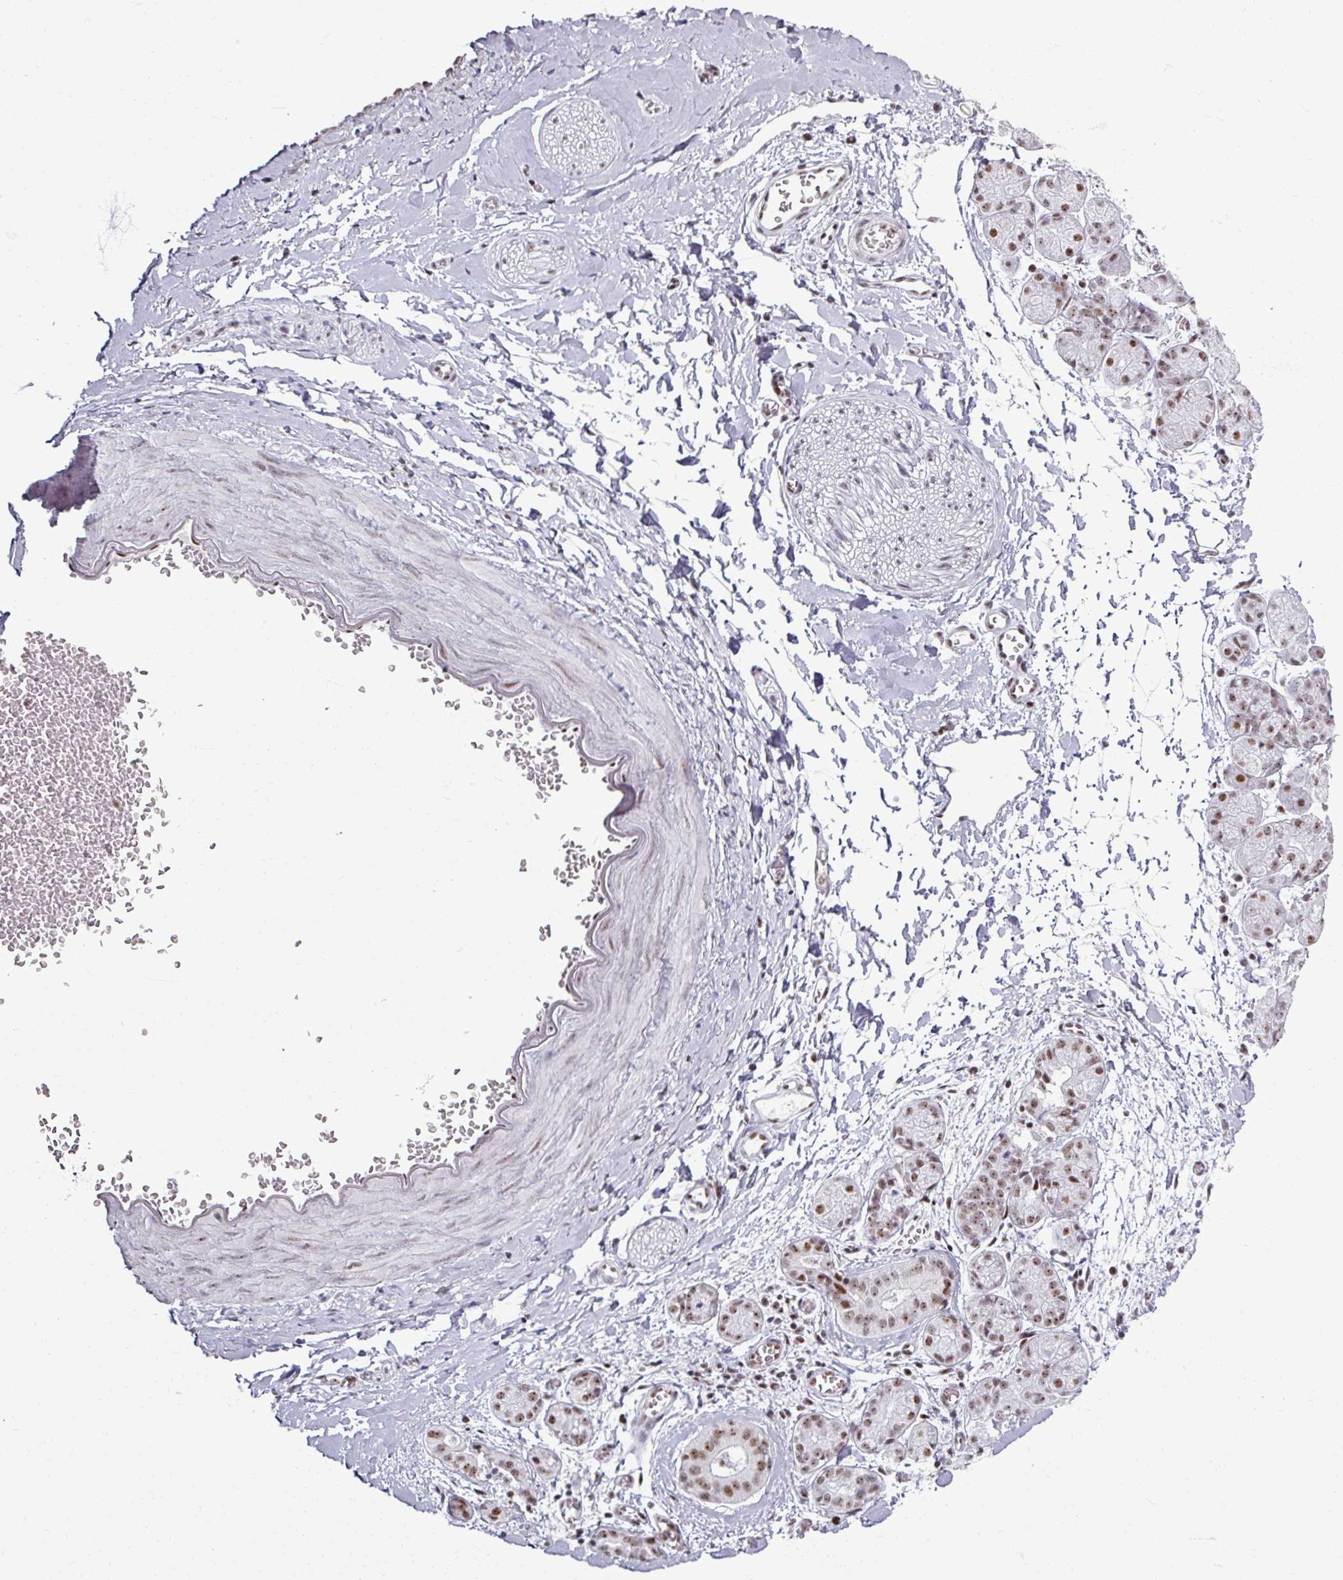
{"staining": {"intensity": "negative", "quantity": "none", "location": "none"}, "tissue": "adipose tissue", "cell_type": "Adipocytes", "image_type": "normal", "snomed": [{"axis": "morphology", "description": "Normal tissue, NOS"}, {"axis": "topography", "description": "Salivary gland"}, {"axis": "topography", "description": "Peripheral nerve tissue"}], "caption": "The image shows no significant staining in adipocytes of adipose tissue.", "gene": "ADAR", "patient": {"sex": "female", "age": 24}}